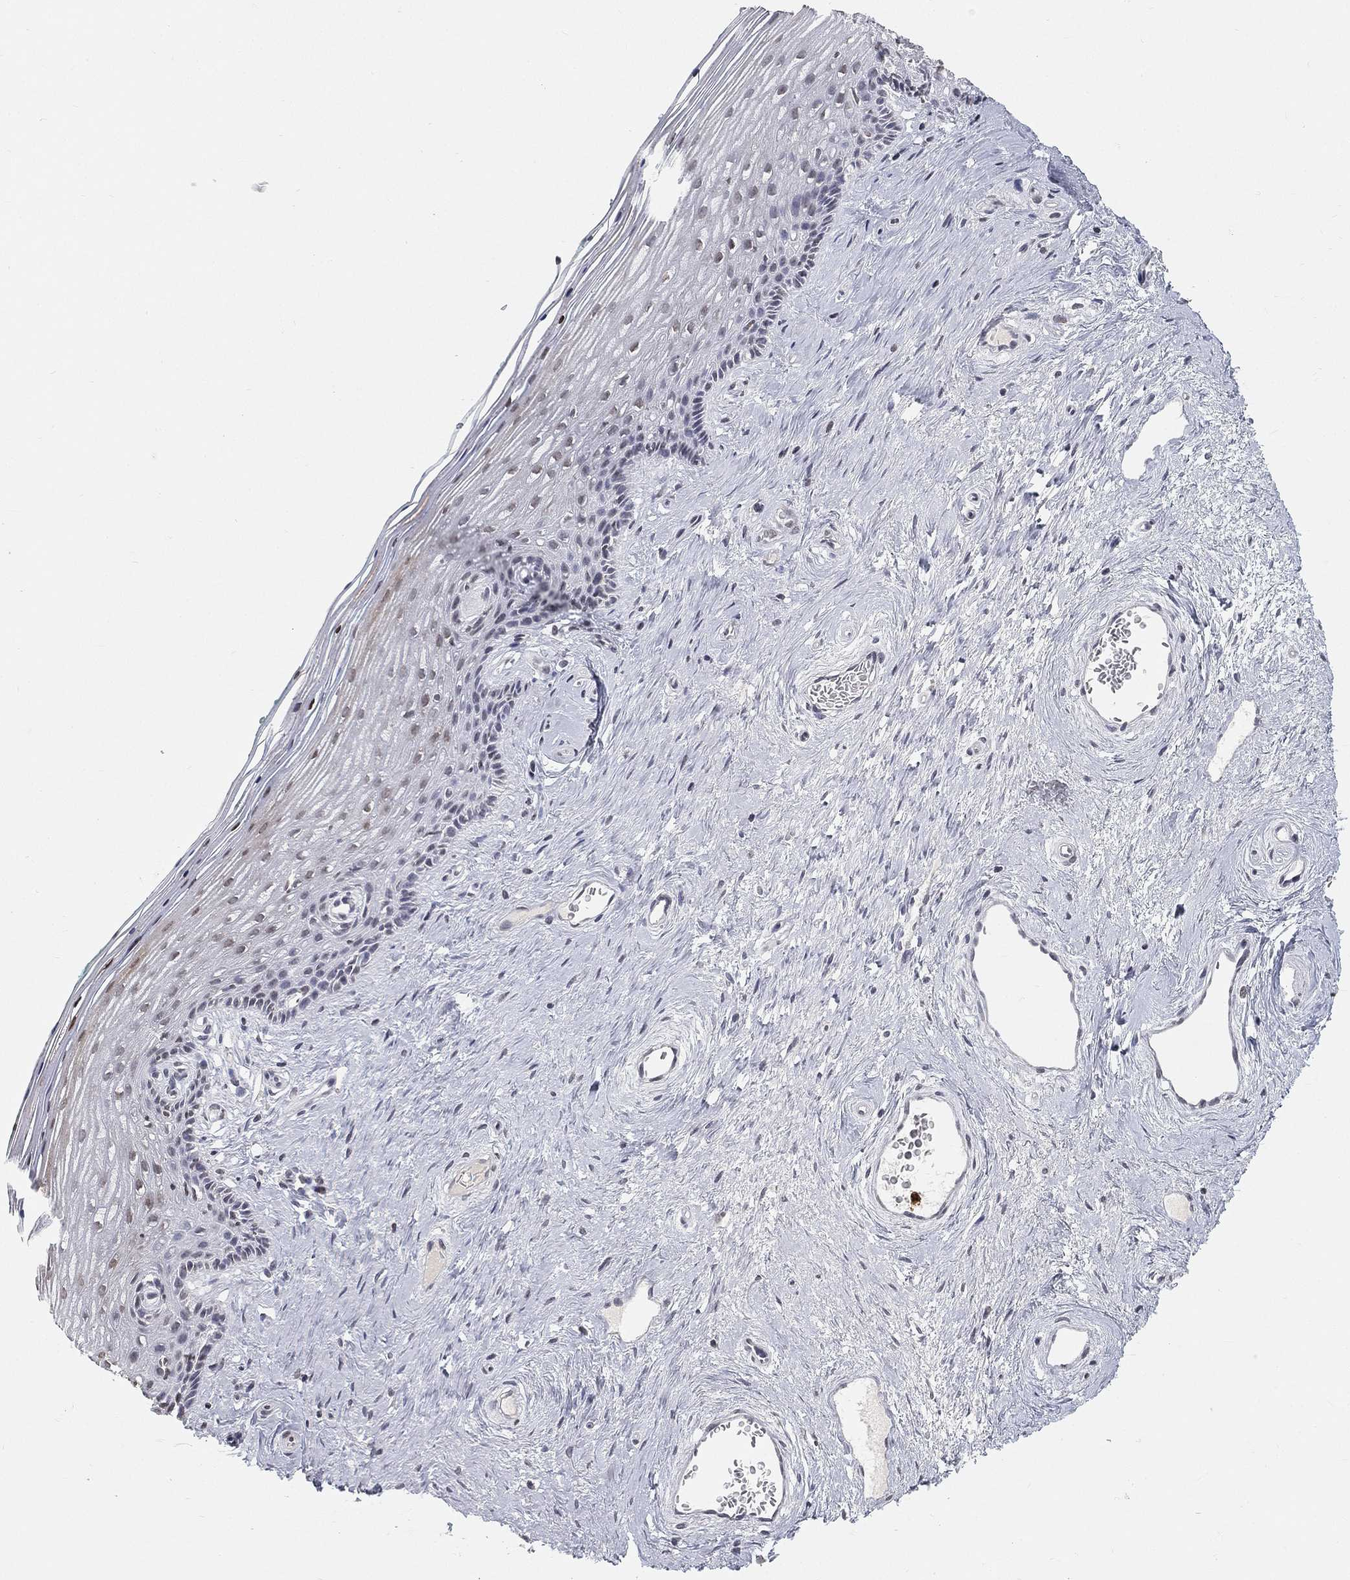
{"staining": {"intensity": "negative", "quantity": "none", "location": "none"}, "tissue": "vagina", "cell_type": "Squamous epithelial cells", "image_type": "normal", "snomed": [{"axis": "morphology", "description": "Normal tissue, NOS"}, {"axis": "topography", "description": "Vagina"}], "caption": "IHC micrograph of normal vagina: vagina stained with DAB shows no significant protein staining in squamous epithelial cells.", "gene": "ARG1", "patient": {"sex": "female", "age": 45}}